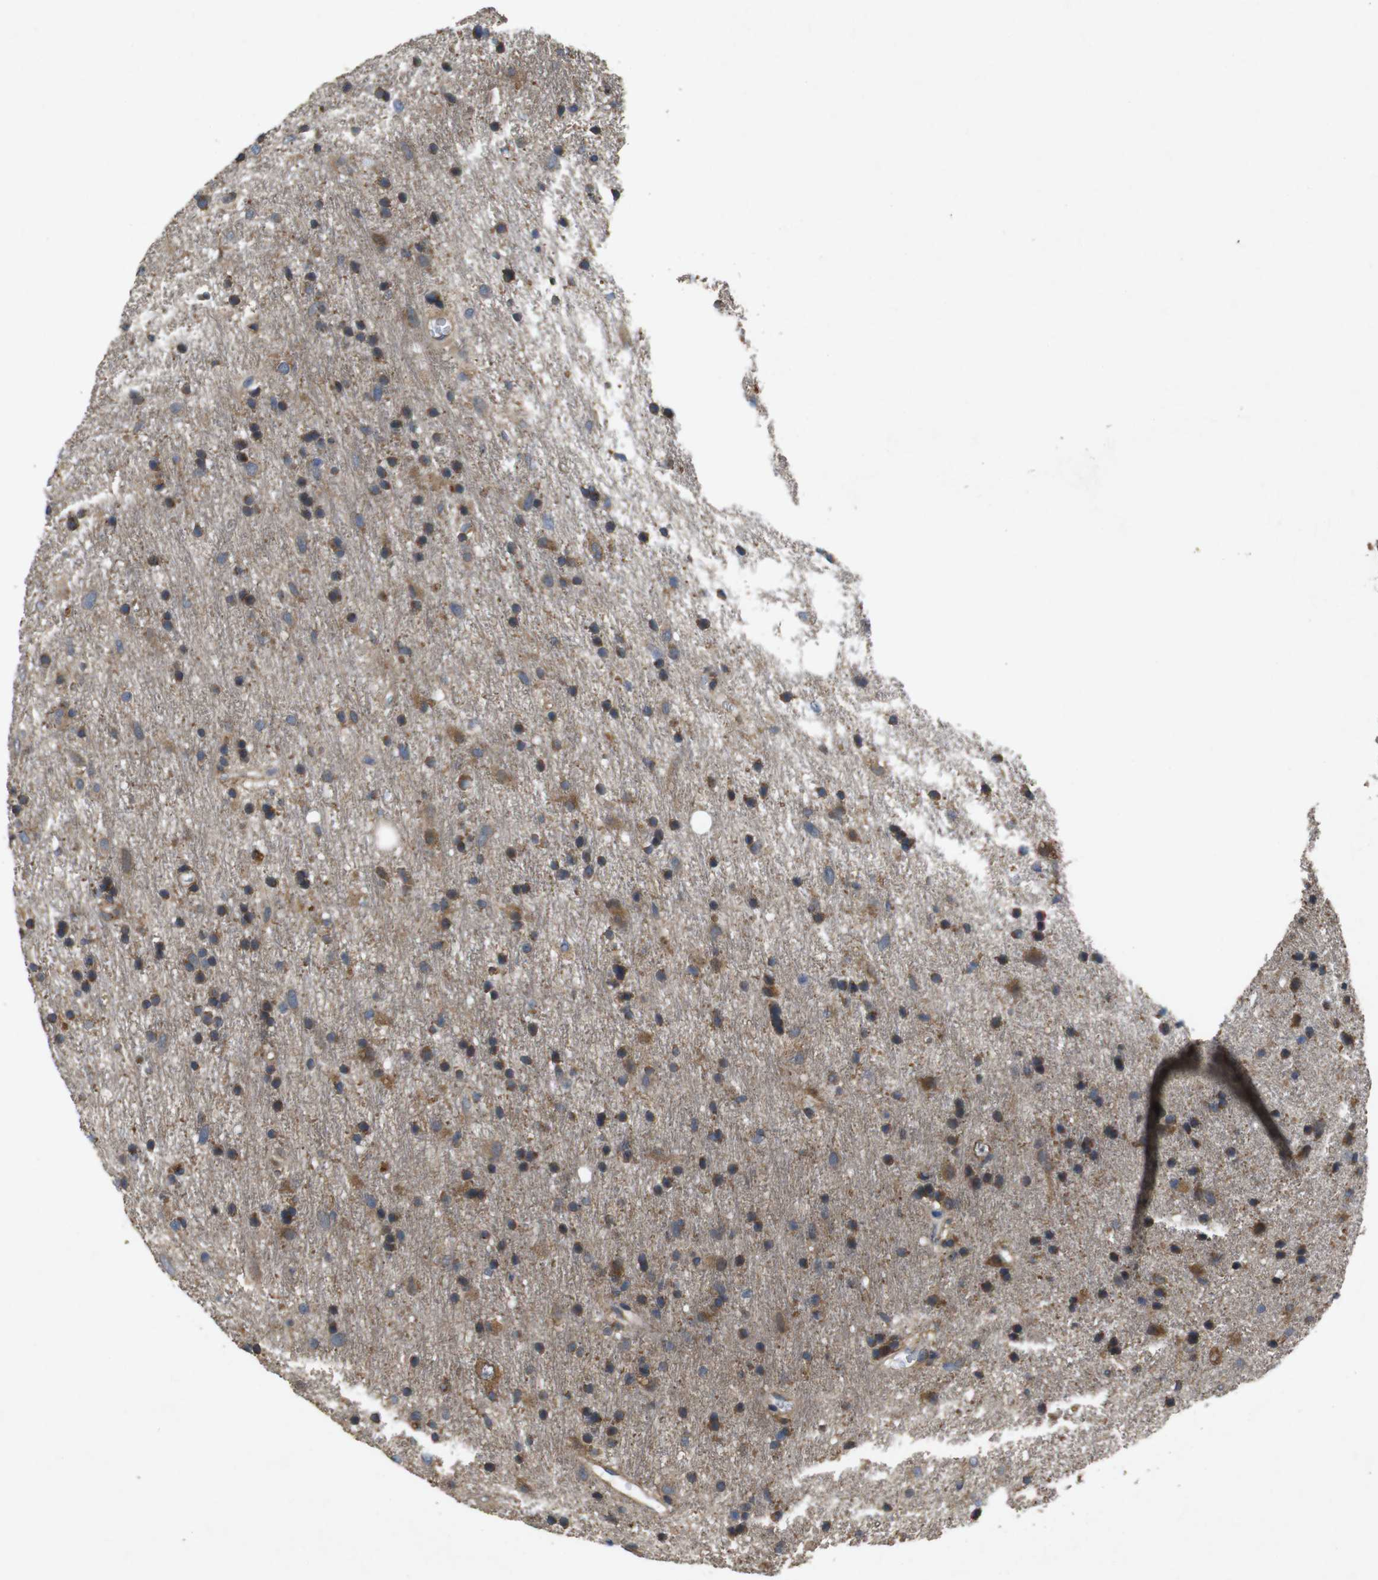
{"staining": {"intensity": "moderate", "quantity": "25%-75%", "location": "cytoplasmic/membranous"}, "tissue": "glioma", "cell_type": "Tumor cells", "image_type": "cancer", "snomed": [{"axis": "morphology", "description": "Glioma, malignant, Low grade"}, {"axis": "topography", "description": "Brain"}], "caption": "Malignant low-grade glioma stained for a protein exhibits moderate cytoplasmic/membranous positivity in tumor cells.", "gene": "BNIP3", "patient": {"sex": "male", "age": 77}}